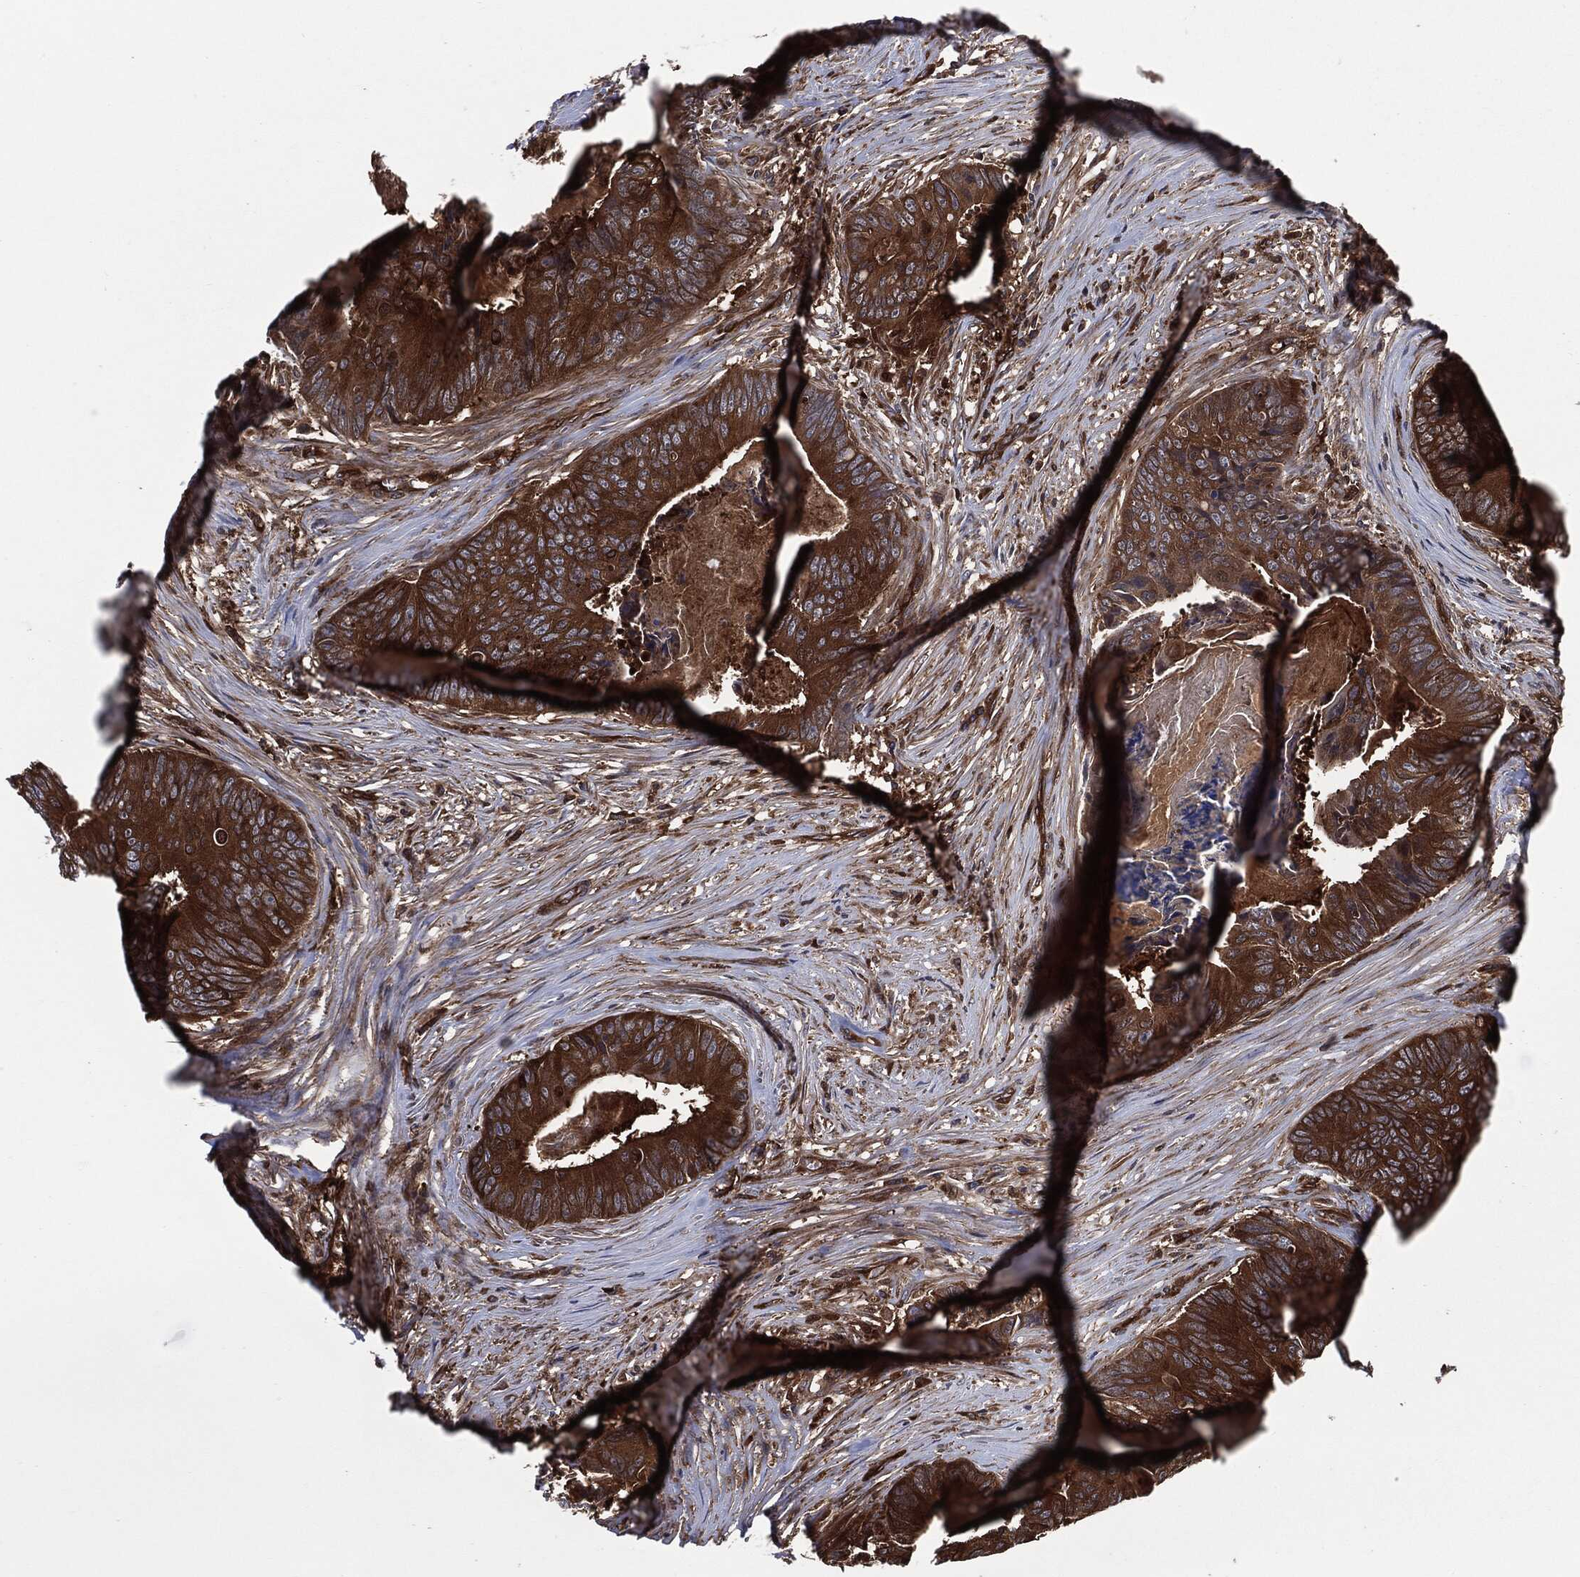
{"staining": {"intensity": "strong", "quantity": ">75%", "location": "cytoplasmic/membranous"}, "tissue": "colorectal cancer", "cell_type": "Tumor cells", "image_type": "cancer", "snomed": [{"axis": "morphology", "description": "Adenocarcinoma, NOS"}, {"axis": "topography", "description": "Colon"}], "caption": "Protein staining of colorectal adenocarcinoma tissue exhibits strong cytoplasmic/membranous expression in approximately >75% of tumor cells.", "gene": "XPNPEP1", "patient": {"sex": "male", "age": 84}}